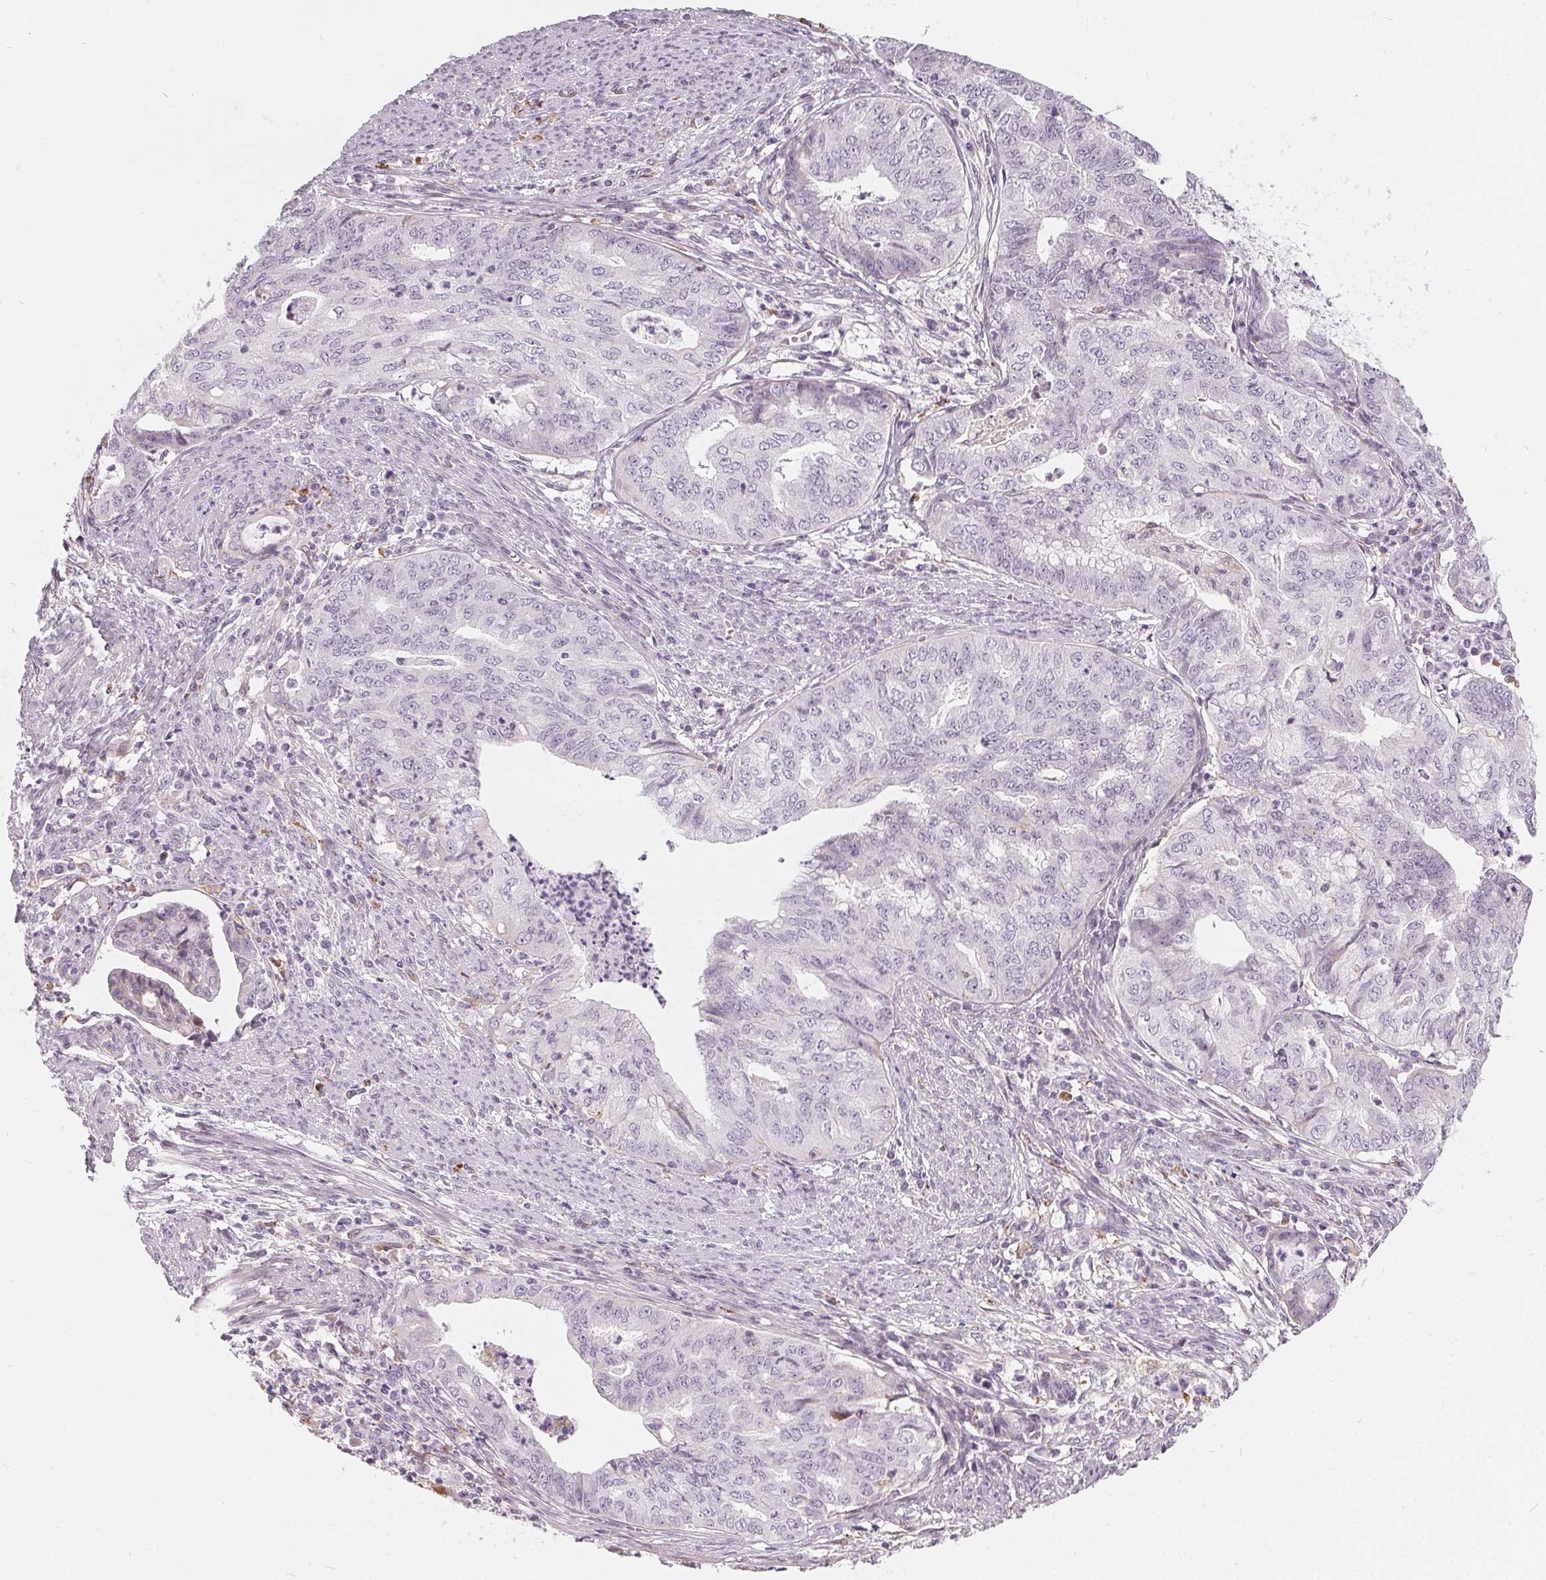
{"staining": {"intensity": "negative", "quantity": "none", "location": "none"}, "tissue": "endometrial cancer", "cell_type": "Tumor cells", "image_type": "cancer", "snomed": [{"axis": "morphology", "description": "Adenocarcinoma, NOS"}, {"axis": "topography", "description": "Endometrium"}], "caption": "The IHC micrograph has no significant expression in tumor cells of endometrial cancer (adenocarcinoma) tissue.", "gene": "HOPX", "patient": {"sex": "female", "age": 79}}